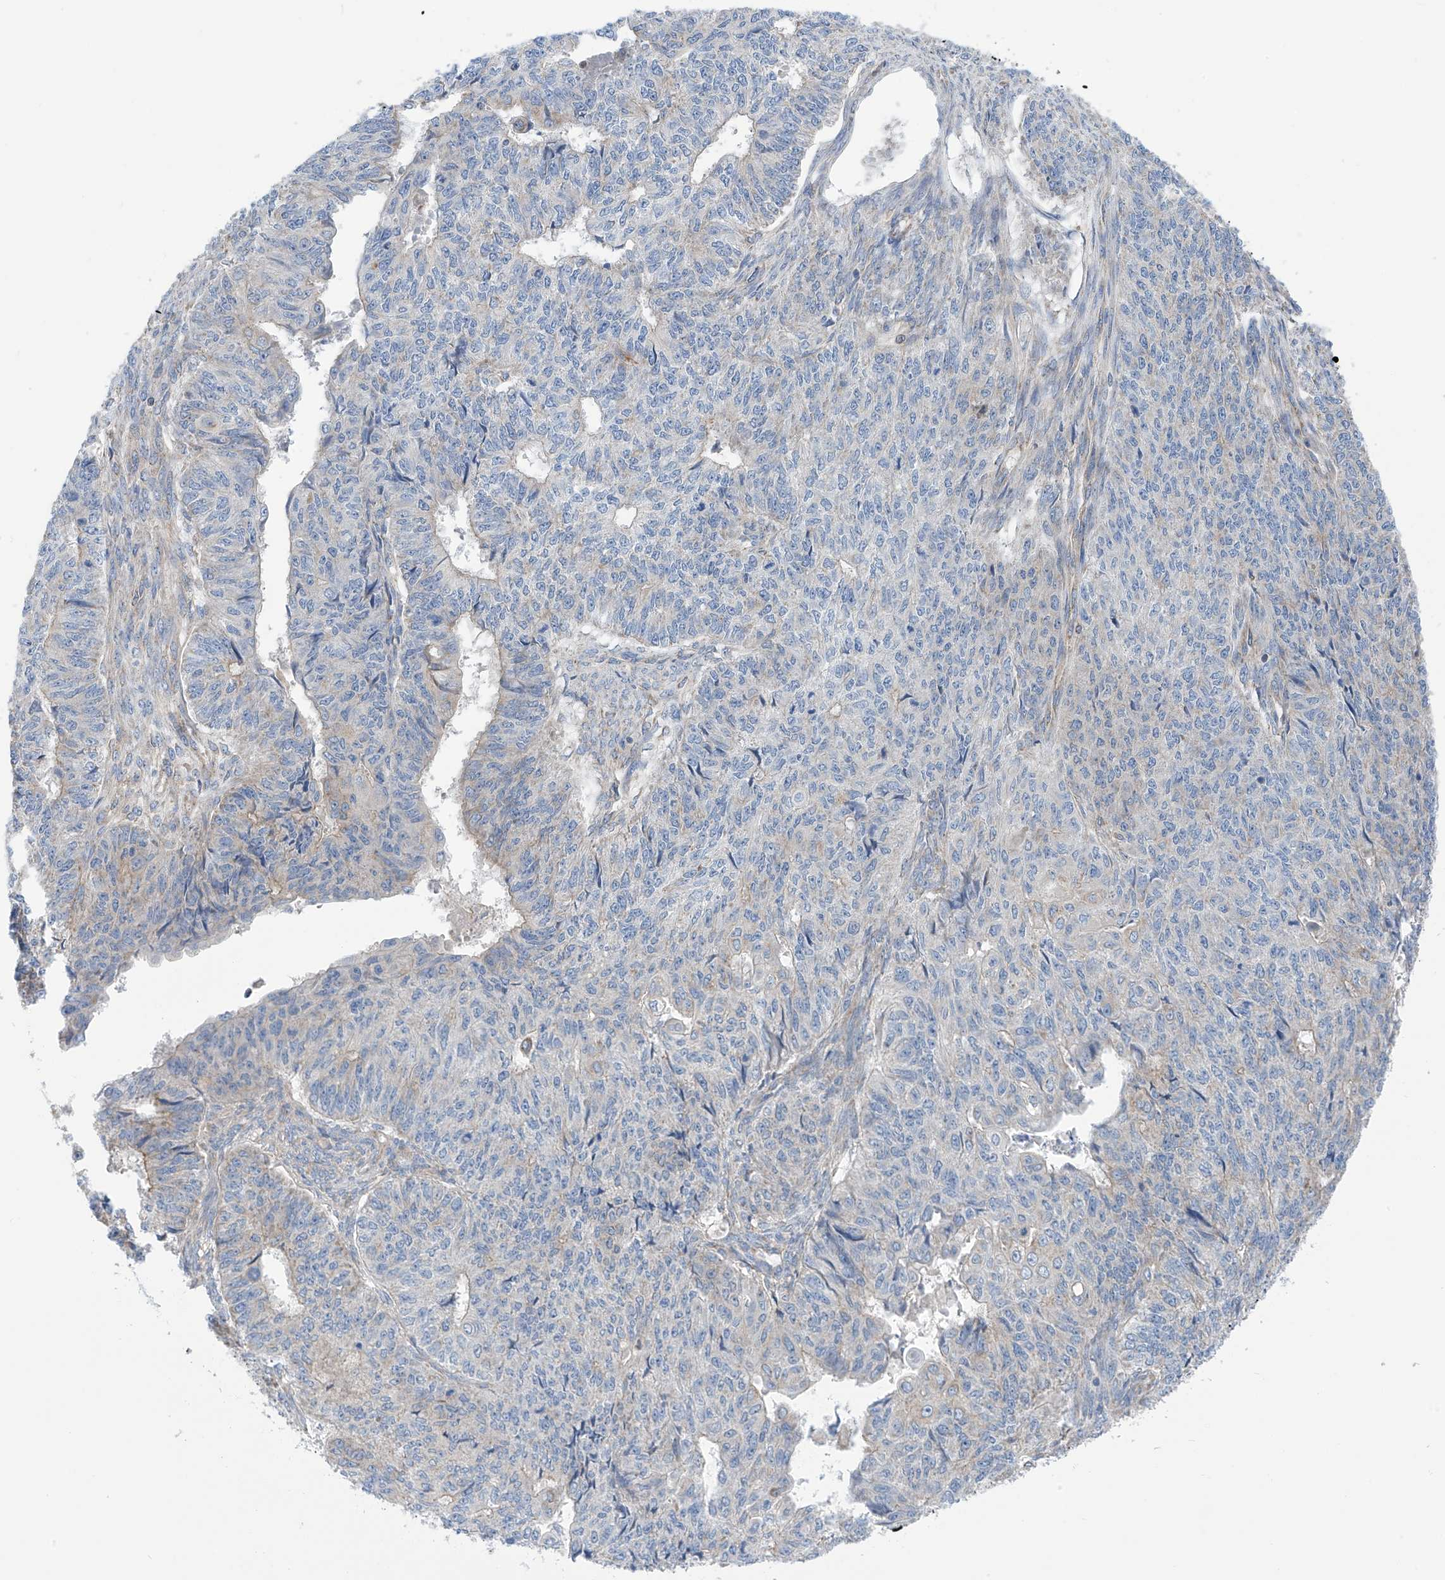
{"staining": {"intensity": "negative", "quantity": "none", "location": "none"}, "tissue": "endometrial cancer", "cell_type": "Tumor cells", "image_type": "cancer", "snomed": [{"axis": "morphology", "description": "Adenocarcinoma, NOS"}, {"axis": "topography", "description": "Endometrium"}], "caption": "This is a photomicrograph of immunohistochemistry staining of adenocarcinoma (endometrial), which shows no expression in tumor cells.", "gene": "P2RX7", "patient": {"sex": "female", "age": 32}}